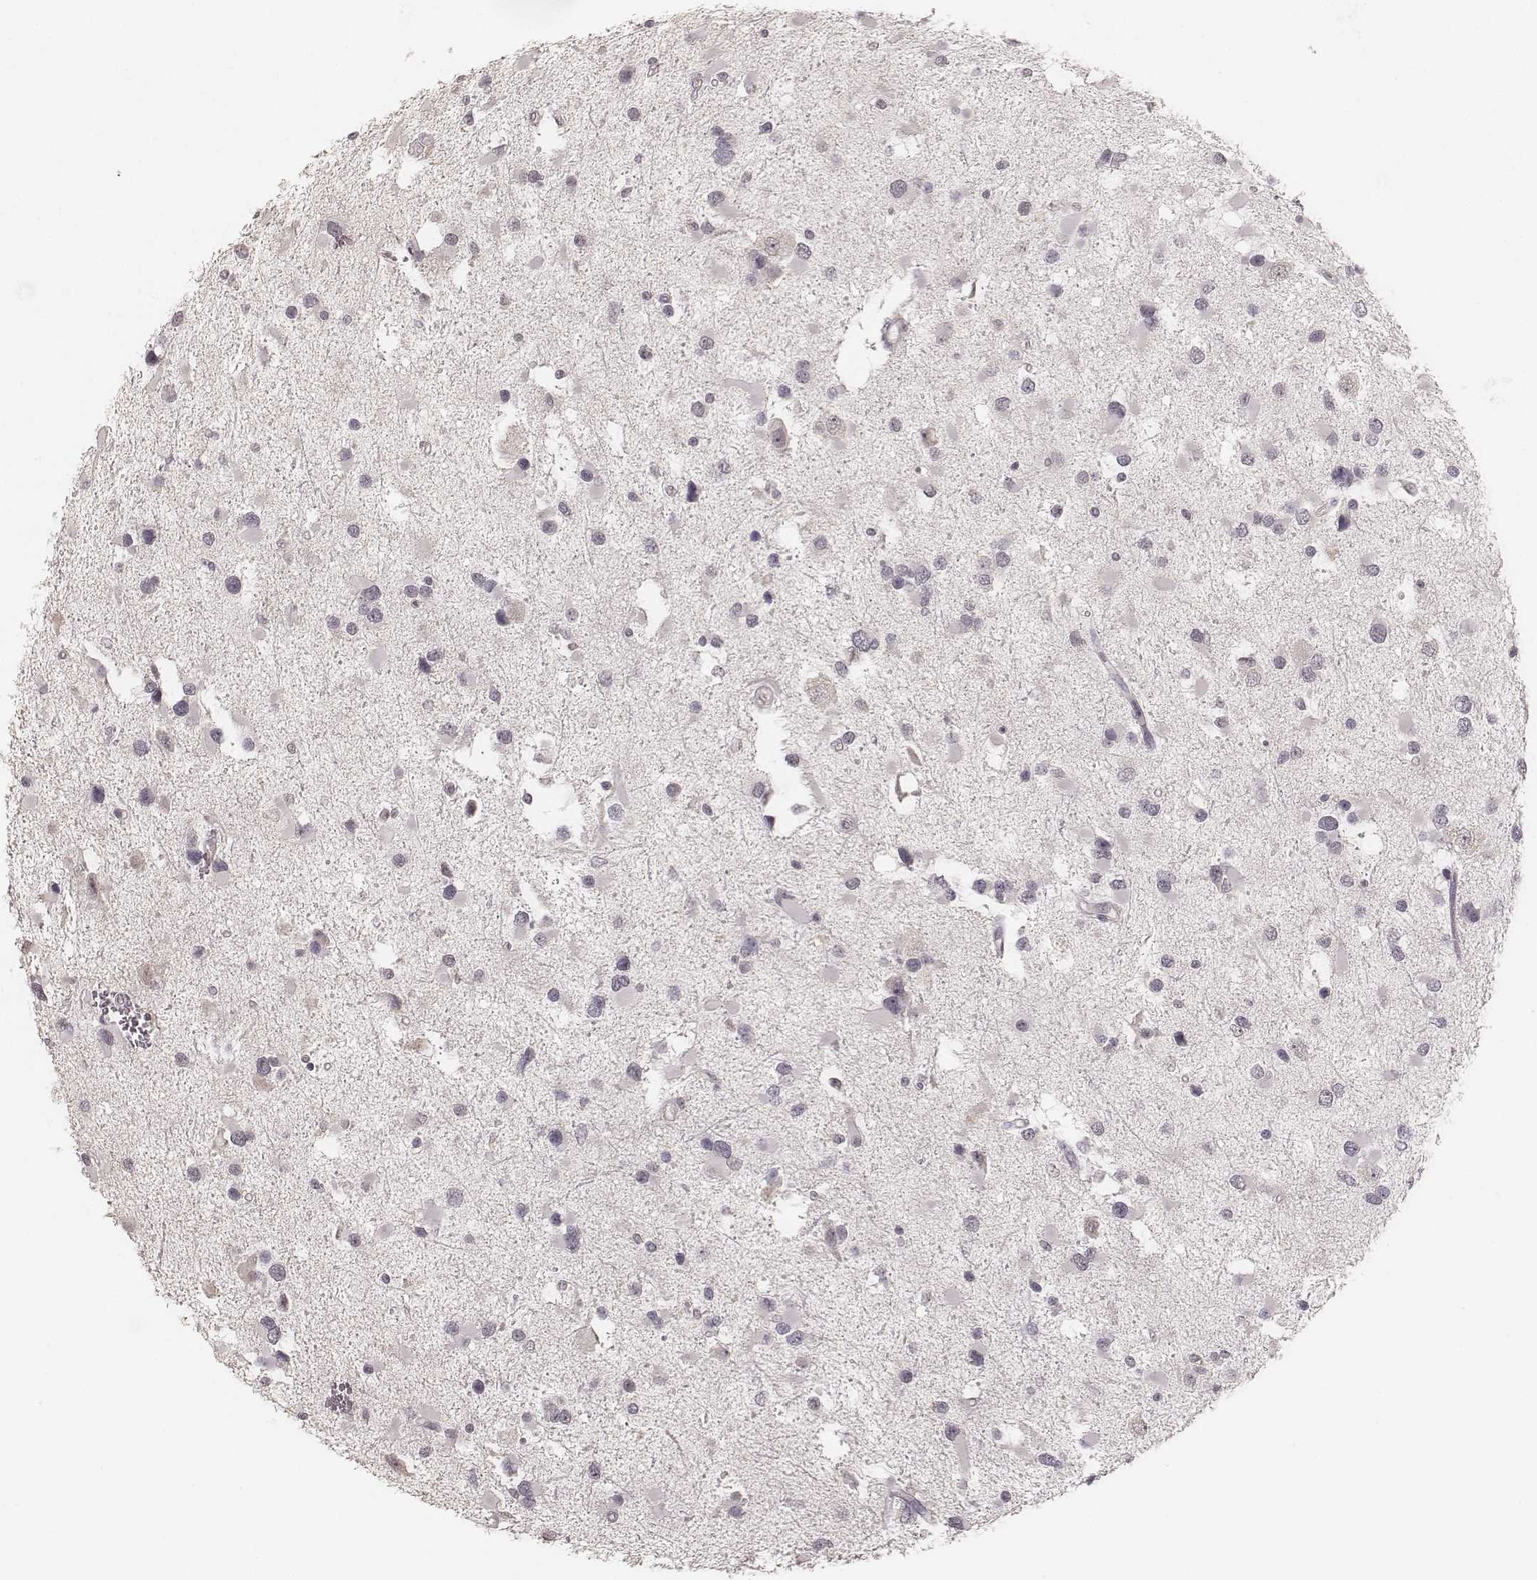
{"staining": {"intensity": "negative", "quantity": "none", "location": "none"}, "tissue": "glioma", "cell_type": "Tumor cells", "image_type": "cancer", "snomed": [{"axis": "morphology", "description": "Glioma, malignant, Low grade"}, {"axis": "topography", "description": "Brain"}], "caption": "Malignant glioma (low-grade) was stained to show a protein in brown. There is no significant staining in tumor cells. (DAB IHC with hematoxylin counter stain).", "gene": "LY6K", "patient": {"sex": "female", "age": 32}}